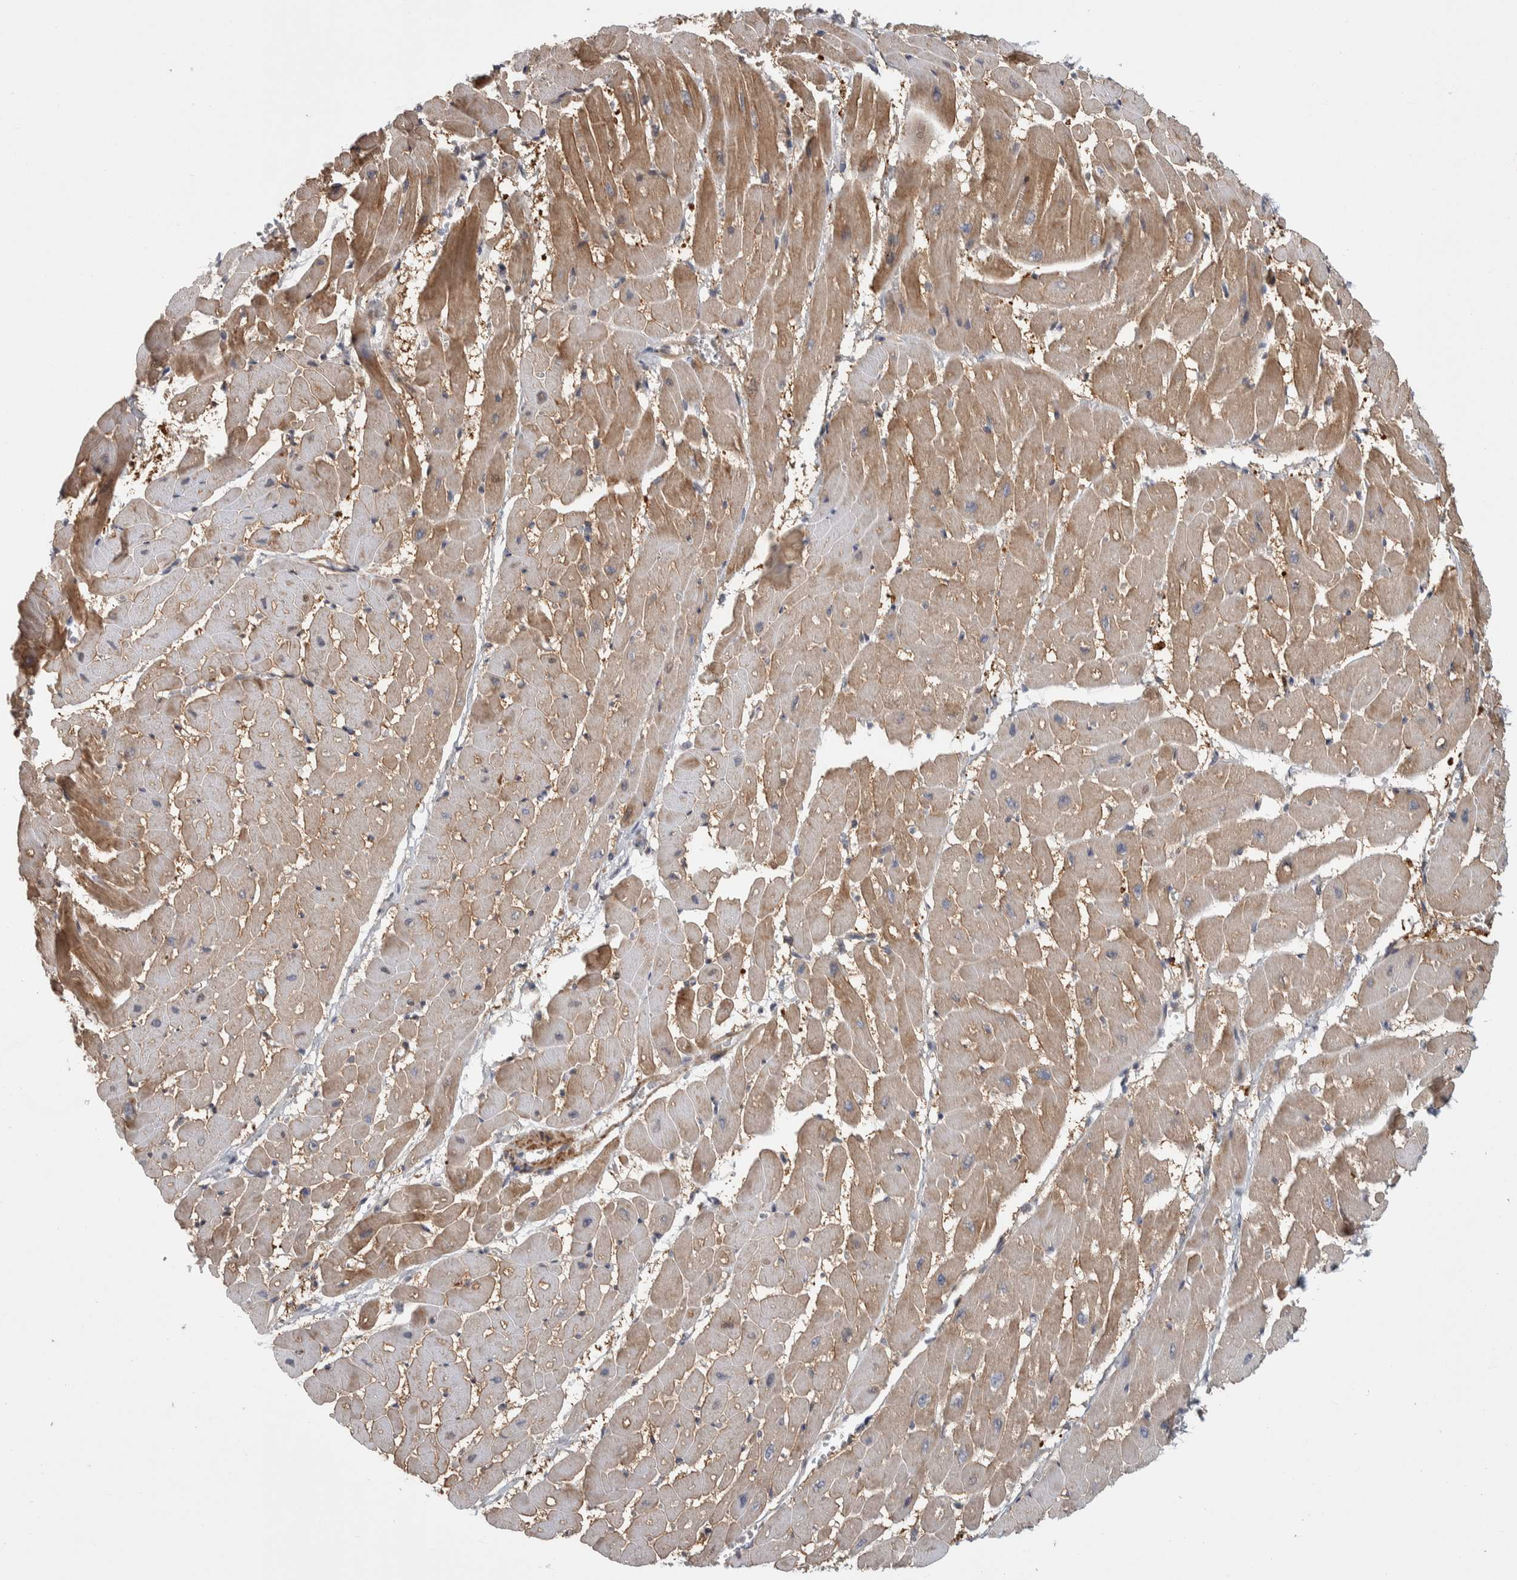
{"staining": {"intensity": "moderate", "quantity": ">75%", "location": "cytoplasmic/membranous"}, "tissue": "heart muscle", "cell_type": "Cardiomyocytes", "image_type": "normal", "snomed": [{"axis": "morphology", "description": "Normal tissue, NOS"}, {"axis": "topography", "description": "Heart"}], "caption": "Cardiomyocytes reveal medium levels of moderate cytoplasmic/membranous expression in approximately >75% of cells in benign human heart muscle. The staining is performed using DAB brown chromogen to label protein expression. The nuclei are counter-stained blue using hematoxylin.", "gene": "PSMG3", "patient": {"sex": "male", "age": 45}}